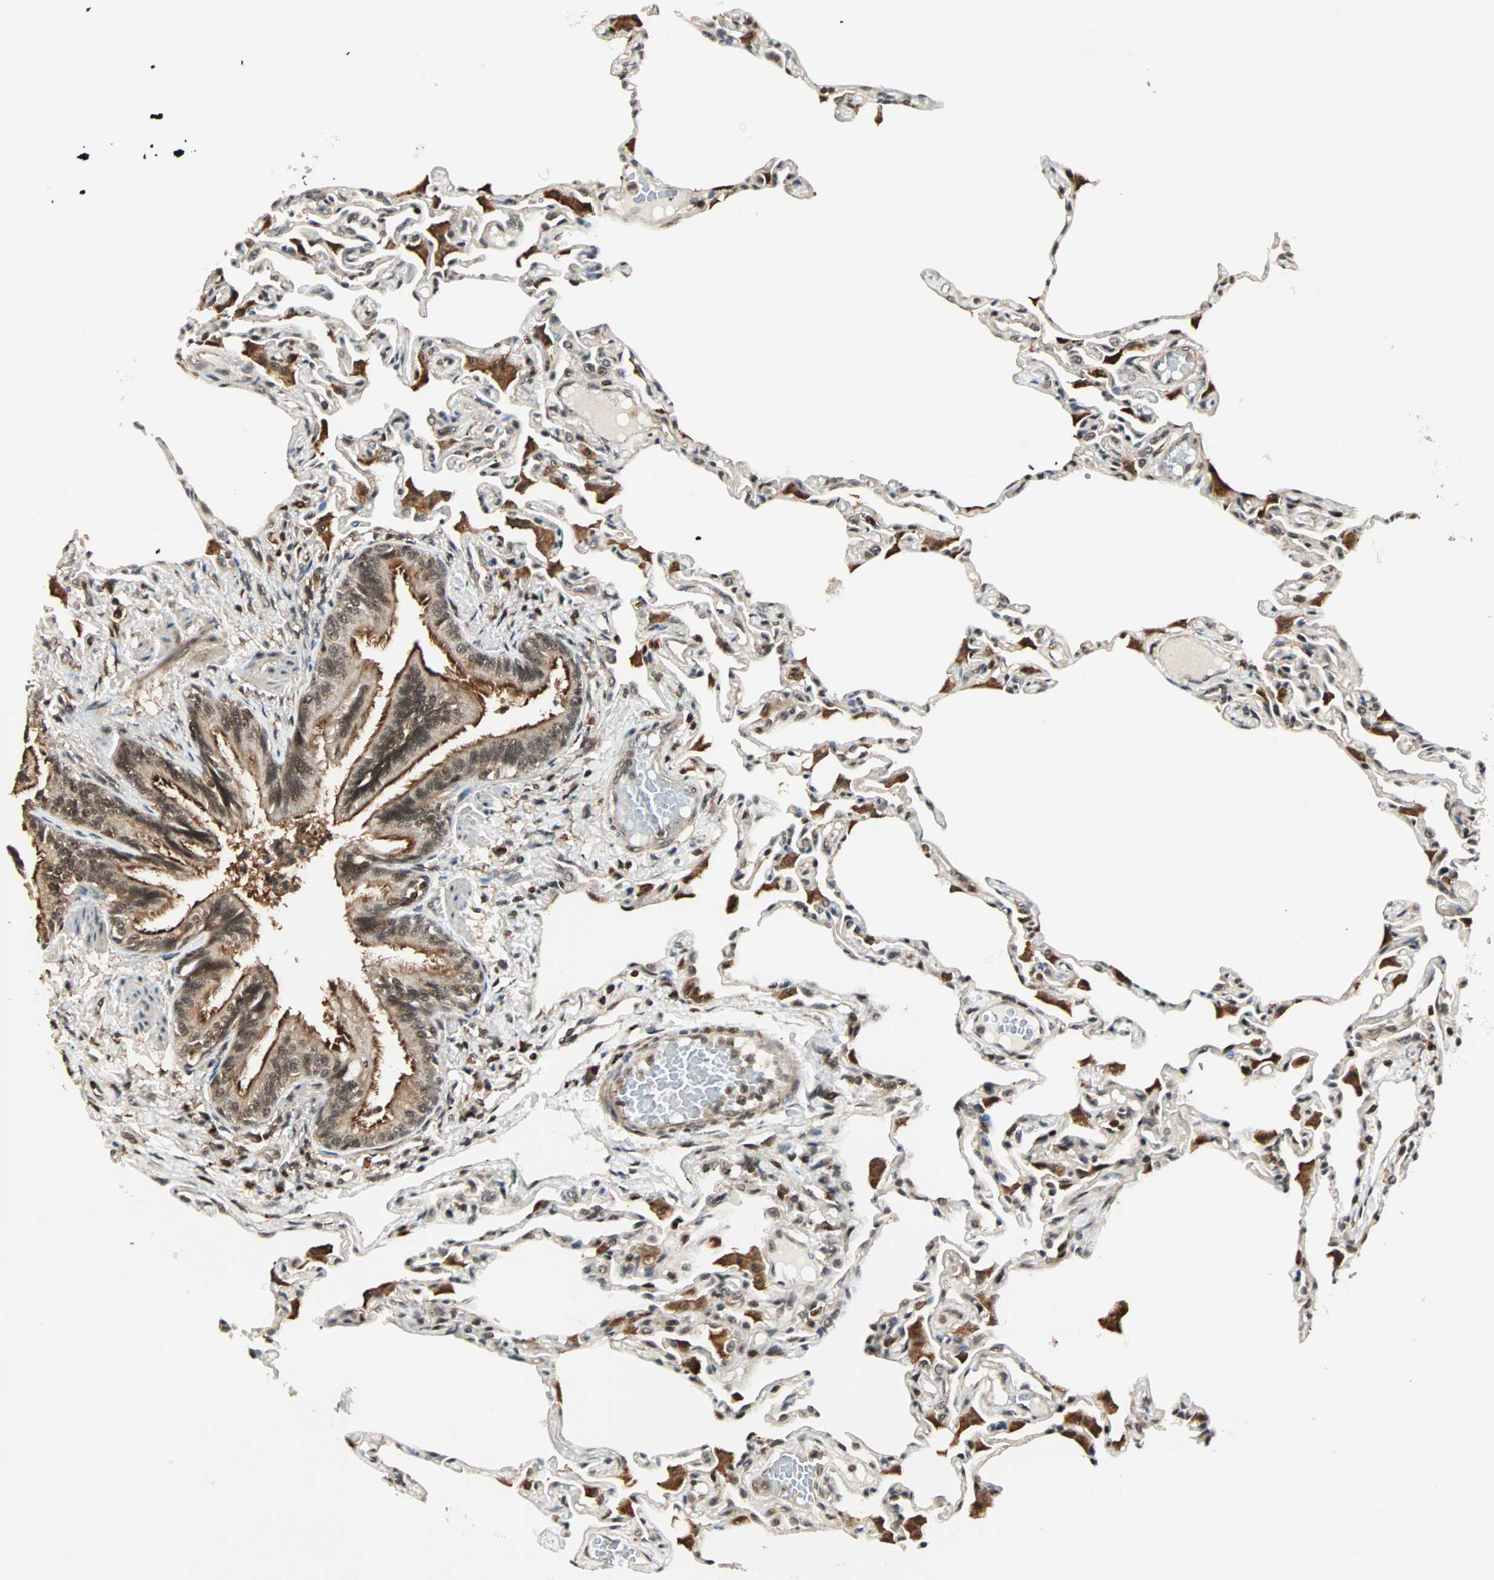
{"staining": {"intensity": "moderate", "quantity": "25%-75%", "location": "nuclear"}, "tissue": "lung", "cell_type": "Alveolar cells", "image_type": "normal", "snomed": [{"axis": "morphology", "description": "Normal tissue, NOS"}, {"axis": "topography", "description": "Lung"}], "caption": "DAB (3,3'-diaminobenzidine) immunohistochemical staining of normal human lung reveals moderate nuclear protein expression in approximately 25%-75% of alveolar cells. The staining is performed using DAB (3,3'-diaminobenzidine) brown chromogen to label protein expression. The nuclei are counter-stained blue using hematoxylin.", "gene": "ZBED9", "patient": {"sex": "female", "age": 49}}